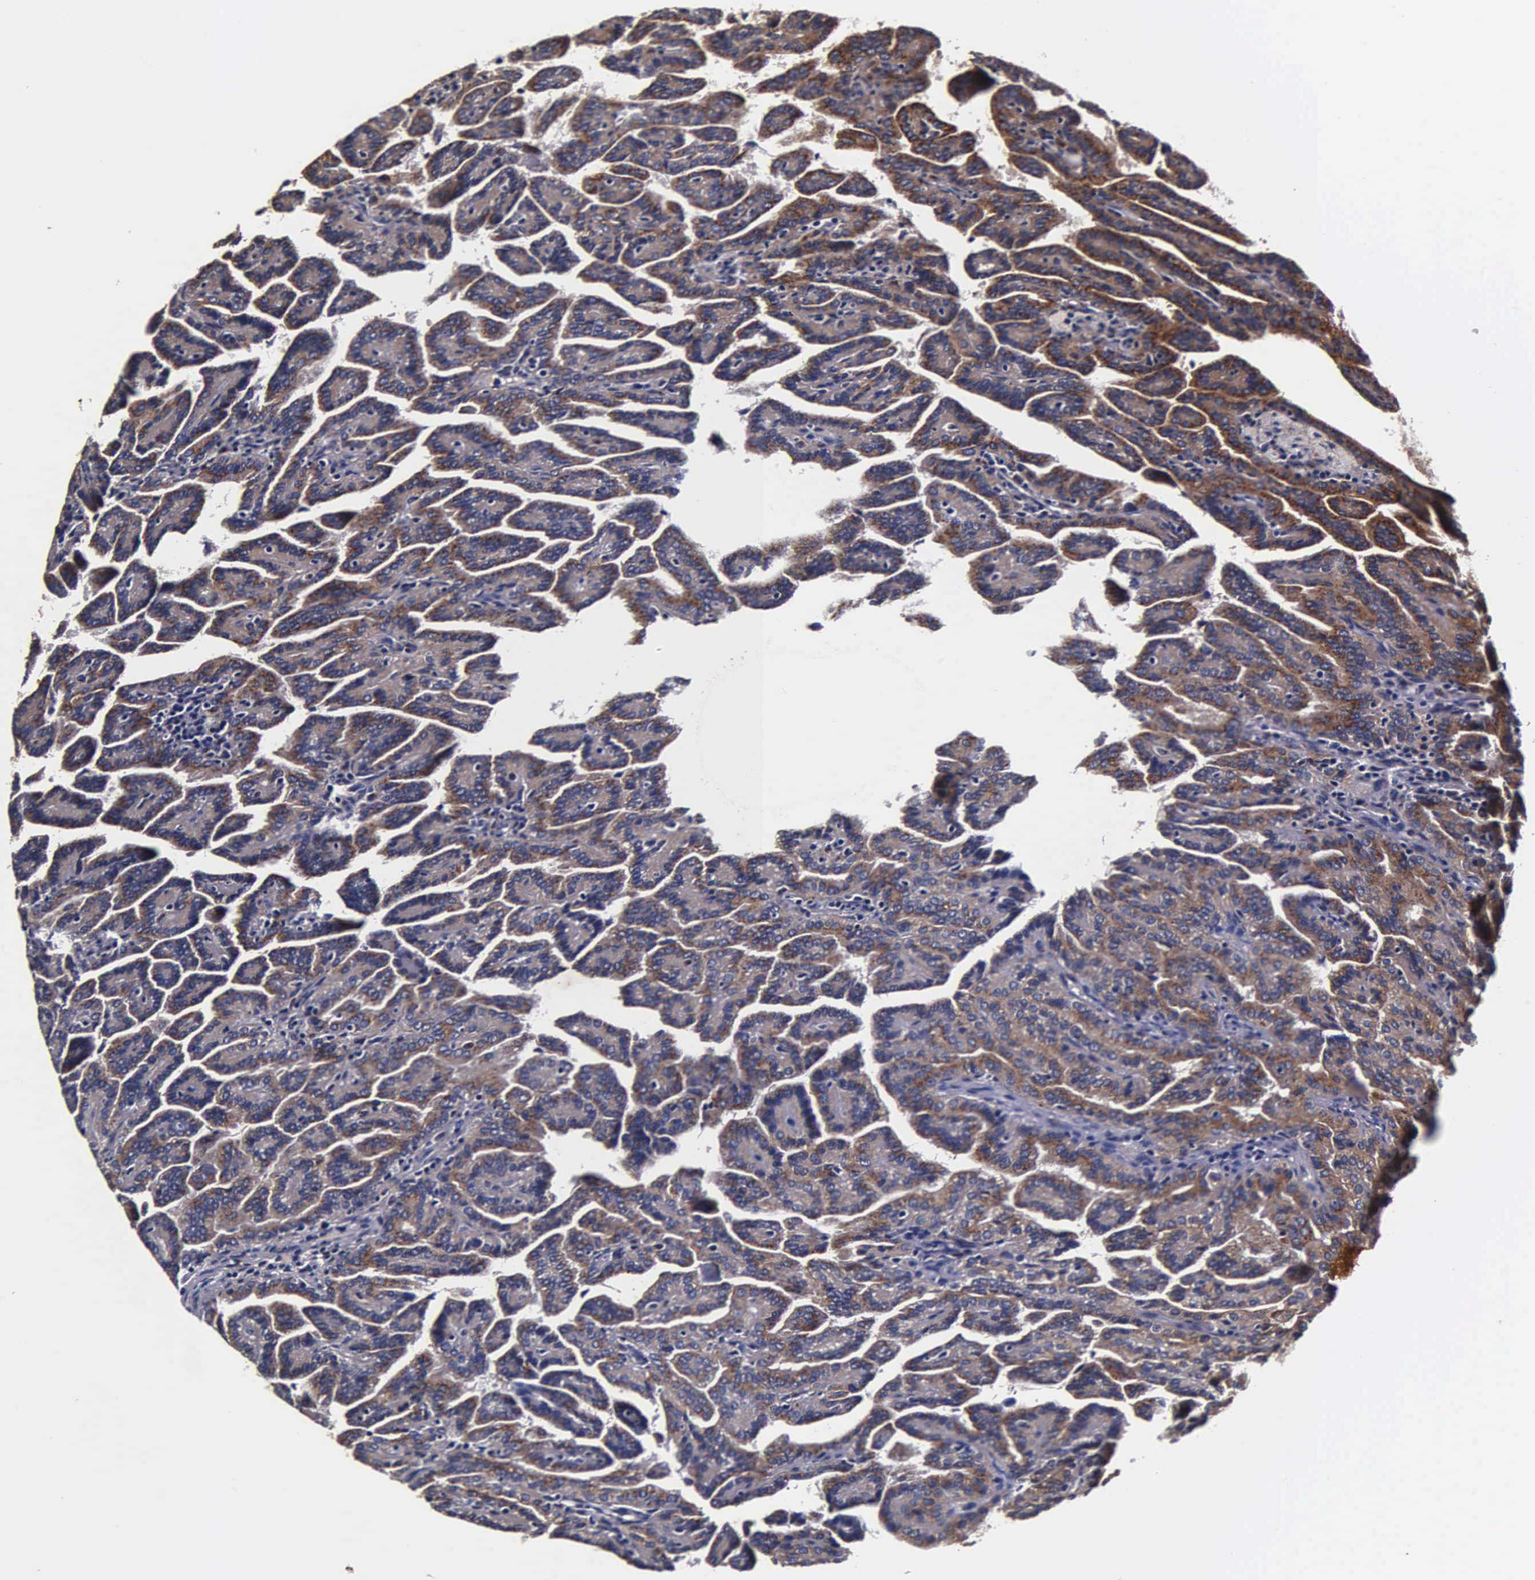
{"staining": {"intensity": "moderate", "quantity": "25%-75%", "location": "cytoplasmic/membranous"}, "tissue": "renal cancer", "cell_type": "Tumor cells", "image_type": "cancer", "snomed": [{"axis": "morphology", "description": "Adenocarcinoma, NOS"}, {"axis": "topography", "description": "Kidney"}], "caption": "Immunohistochemical staining of human renal adenocarcinoma exhibits medium levels of moderate cytoplasmic/membranous protein expression in approximately 25%-75% of tumor cells.", "gene": "CST3", "patient": {"sex": "male", "age": 61}}